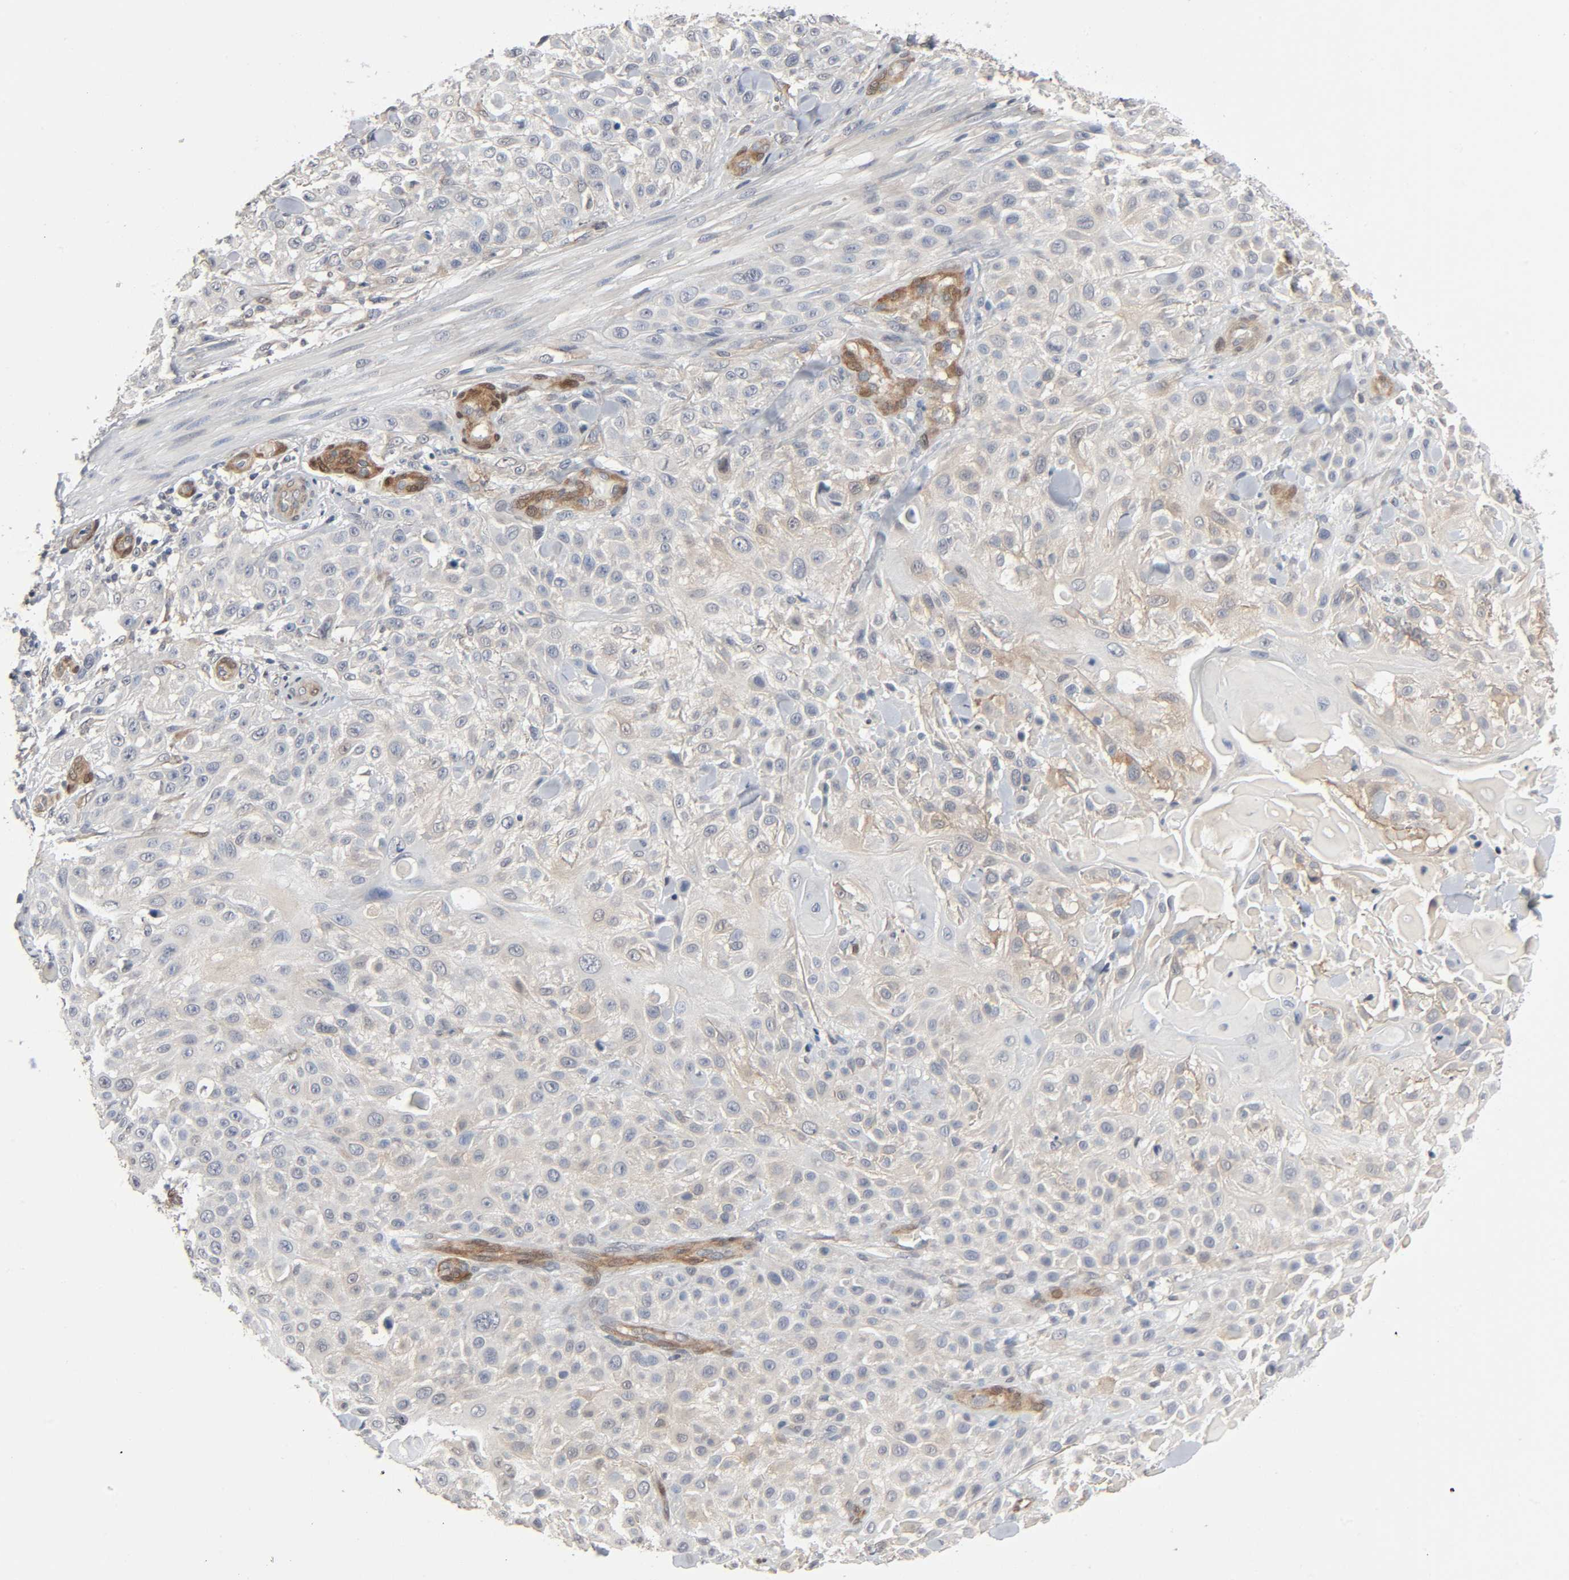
{"staining": {"intensity": "weak", "quantity": ">75%", "location": "cytoplasmic/membranous"}, "tissue": "skin cancer", "cell_type": "Tumor cells", "image_type": "cancer", "snomed": [{"axis": "morphology", "description": "Squamous cell carcinoma, NOS"}, {"axis": "topography", "description": "Skin"}], "caption": "The photomicrograph exhibits staining of skin cancer, revealing weak cytoplasmic/membranous protein staining (brown color) within tumor cells.", "gene": "PTK2", "patient": {"sex": "female", "age": 42}}